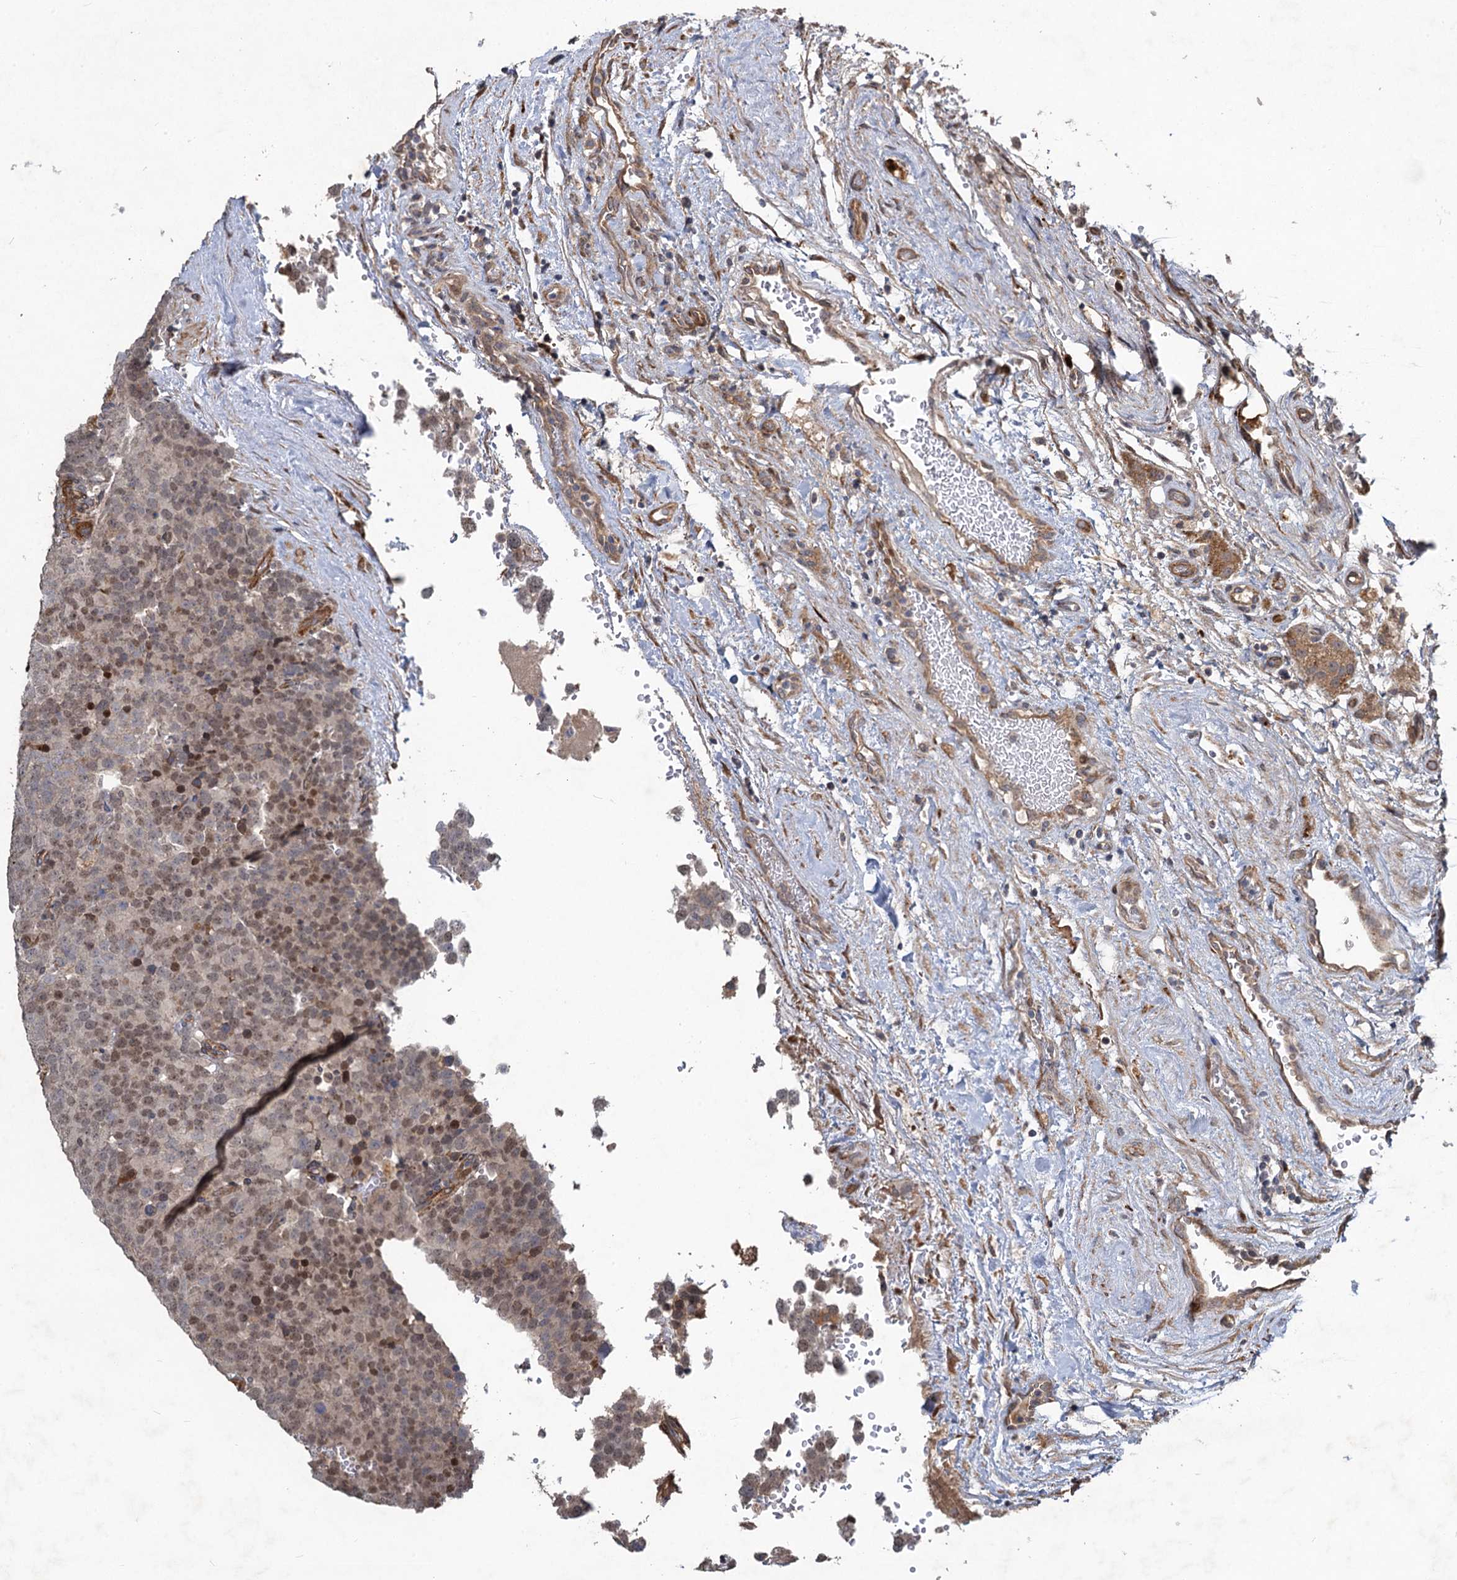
{"staining": {"intensity": "negative", "quantity": "none", "location": "none"}, "tissue": "testis cancer", "cell_type": "Tumor cells", "image_type": "cancer", "snomed": [{"axis": "morphology", "description": "Seminoma, NOS"}, {"axis": "topography", "description": "Testis"}], "caption": "DAB (3,3'-diaminobenzidine) immunohistochemical staining of testis cancer (seminoma) reveals no significant expression in tumor cells. The staining is performed using DAB brown chromogen with nuclei counter-stained in using hematoxylin.", "gene": "NUDT22", "patient": {"sex": "male", "age": 71}}